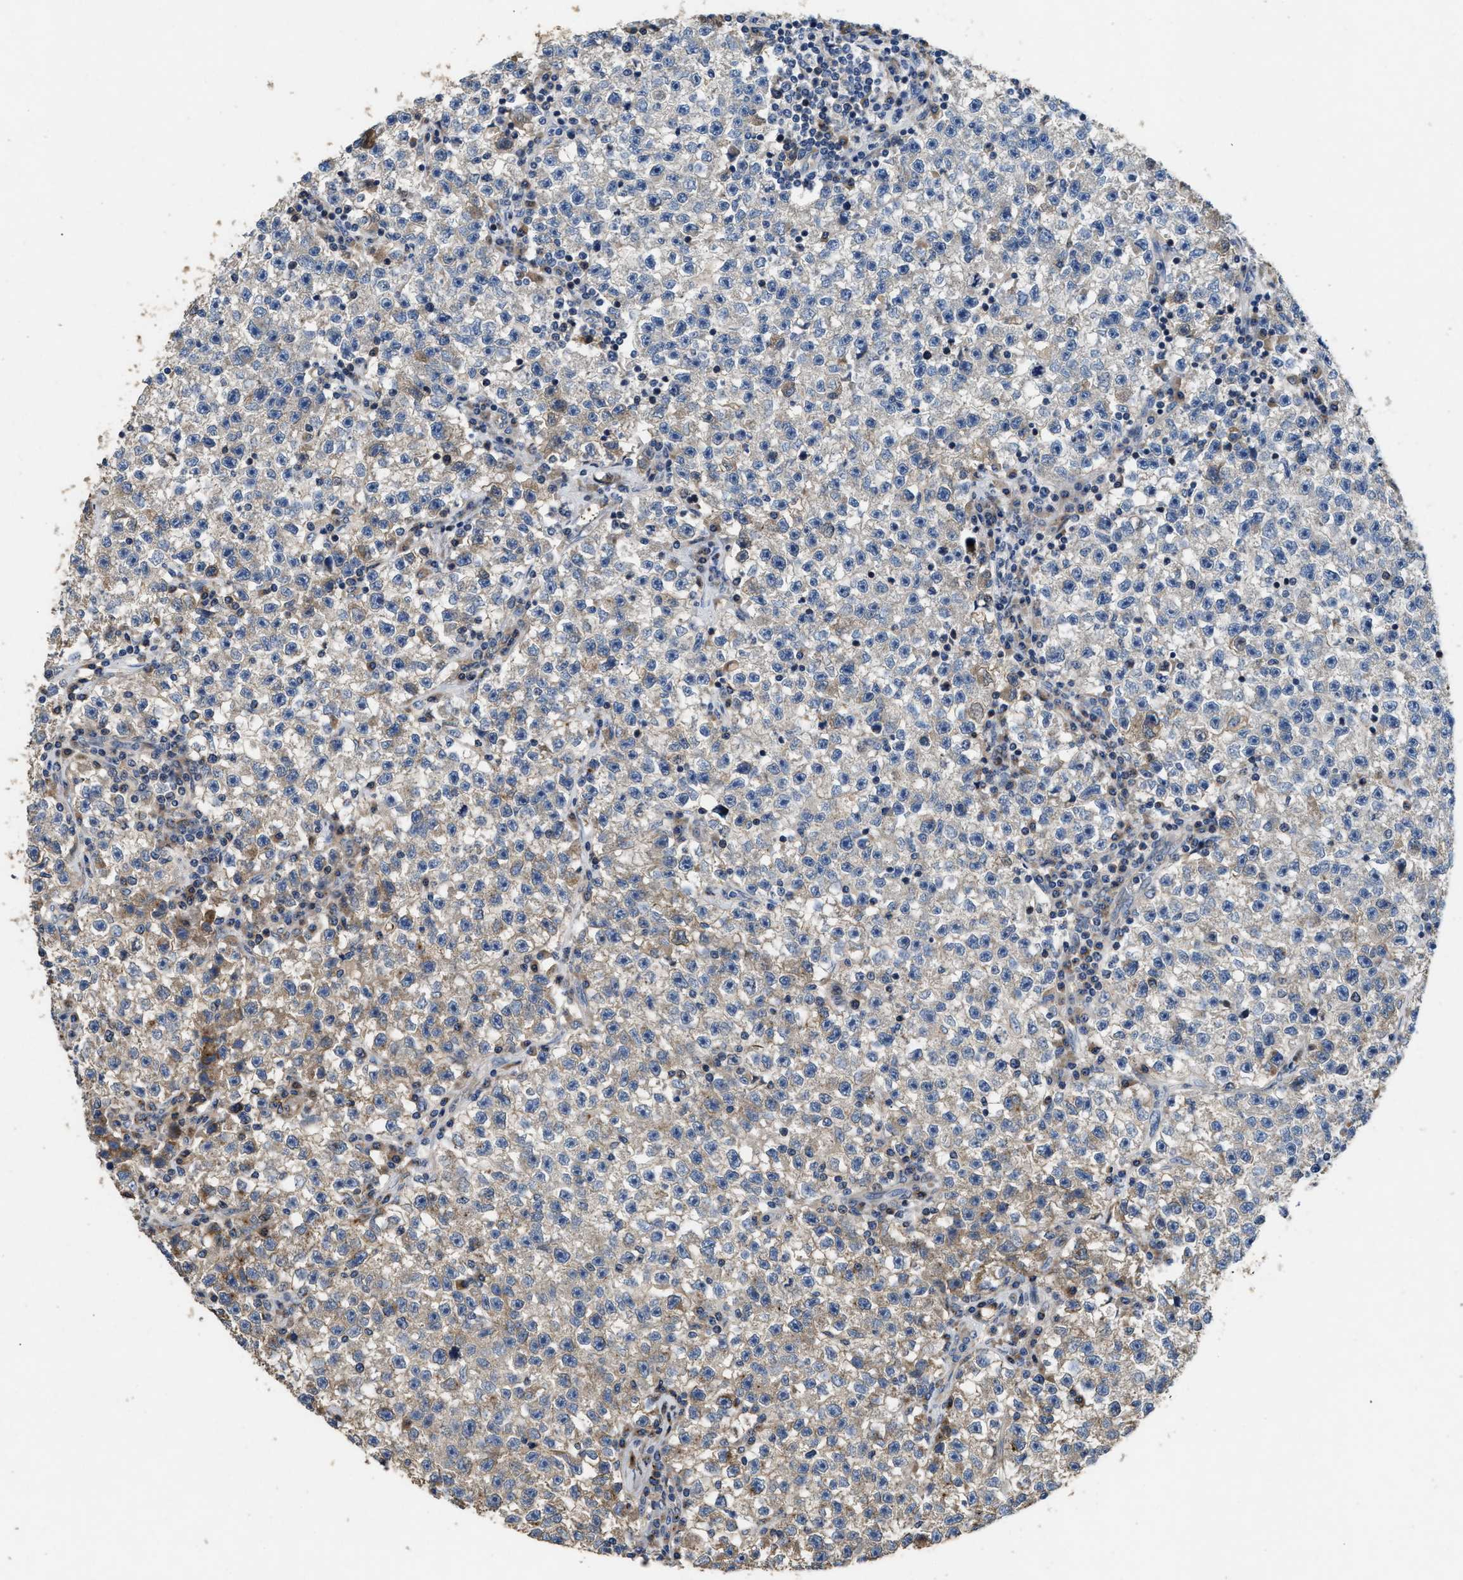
{"staining": {"intensity": "weak", "quantity": "<25%", "location": "cytoplasmic/membranous"}, "tissue": "testis cancer", "cell_type": "Tumor cells", "image_type": "cancer", "snomed": [{"axis": "morphology", "description": "Seminoma, NOS"}, {"axis": "topography", "description": "Testis"}], "caption": "The micrograph displays no significant expression in tumor cells of testis seminoma.", "gene": "IL17RC", "patient": {"sex": "male", "age": 22}}